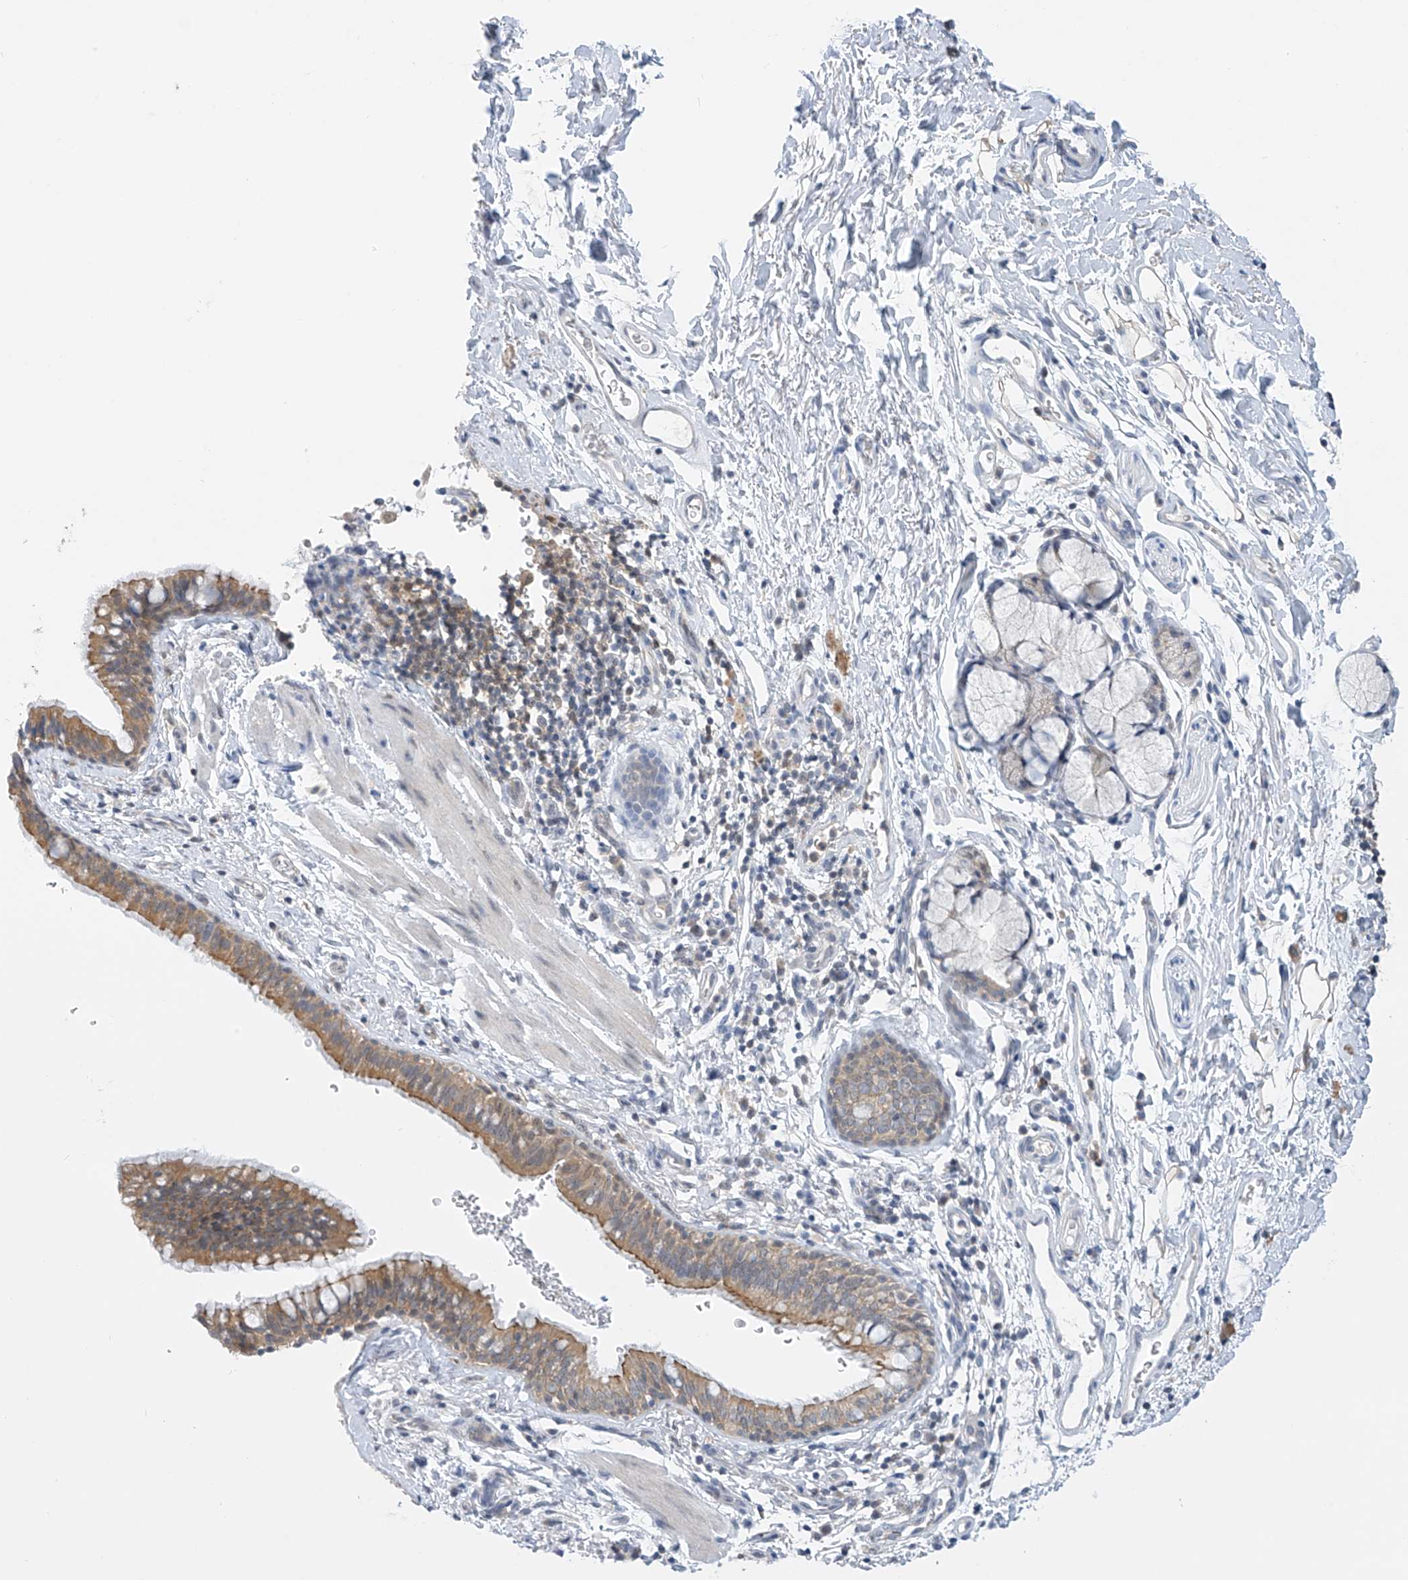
{"staining": {"intensity": "moderate", "quantity": ">75%", "location": "cytoplasmic/membranous"}, "tissue": "bronchus", "cell_type": "Respiratory epithelial cells", "image_type": "normal", "snomed": [{"axis": "morphology", "description": "Normal tissue, NOS"}, {"axis": "topography", "description": "Cartilage tissue"}, {"axis": "topography", "description": "Bronchus"}], "caption": "Protein expression analysis of normal bronchus demonstrates moderate cytoplasmic/membranous staining in approximately >75% of respiratory epithelial cells. Using DAB (3,3'-diaminobenzidine) (brown) and hematoxylin (blue) stains, captured at high magnification using brightfield microscopy.", "gene": "APLF", "patient": {"sex": "female", "age": 36}}